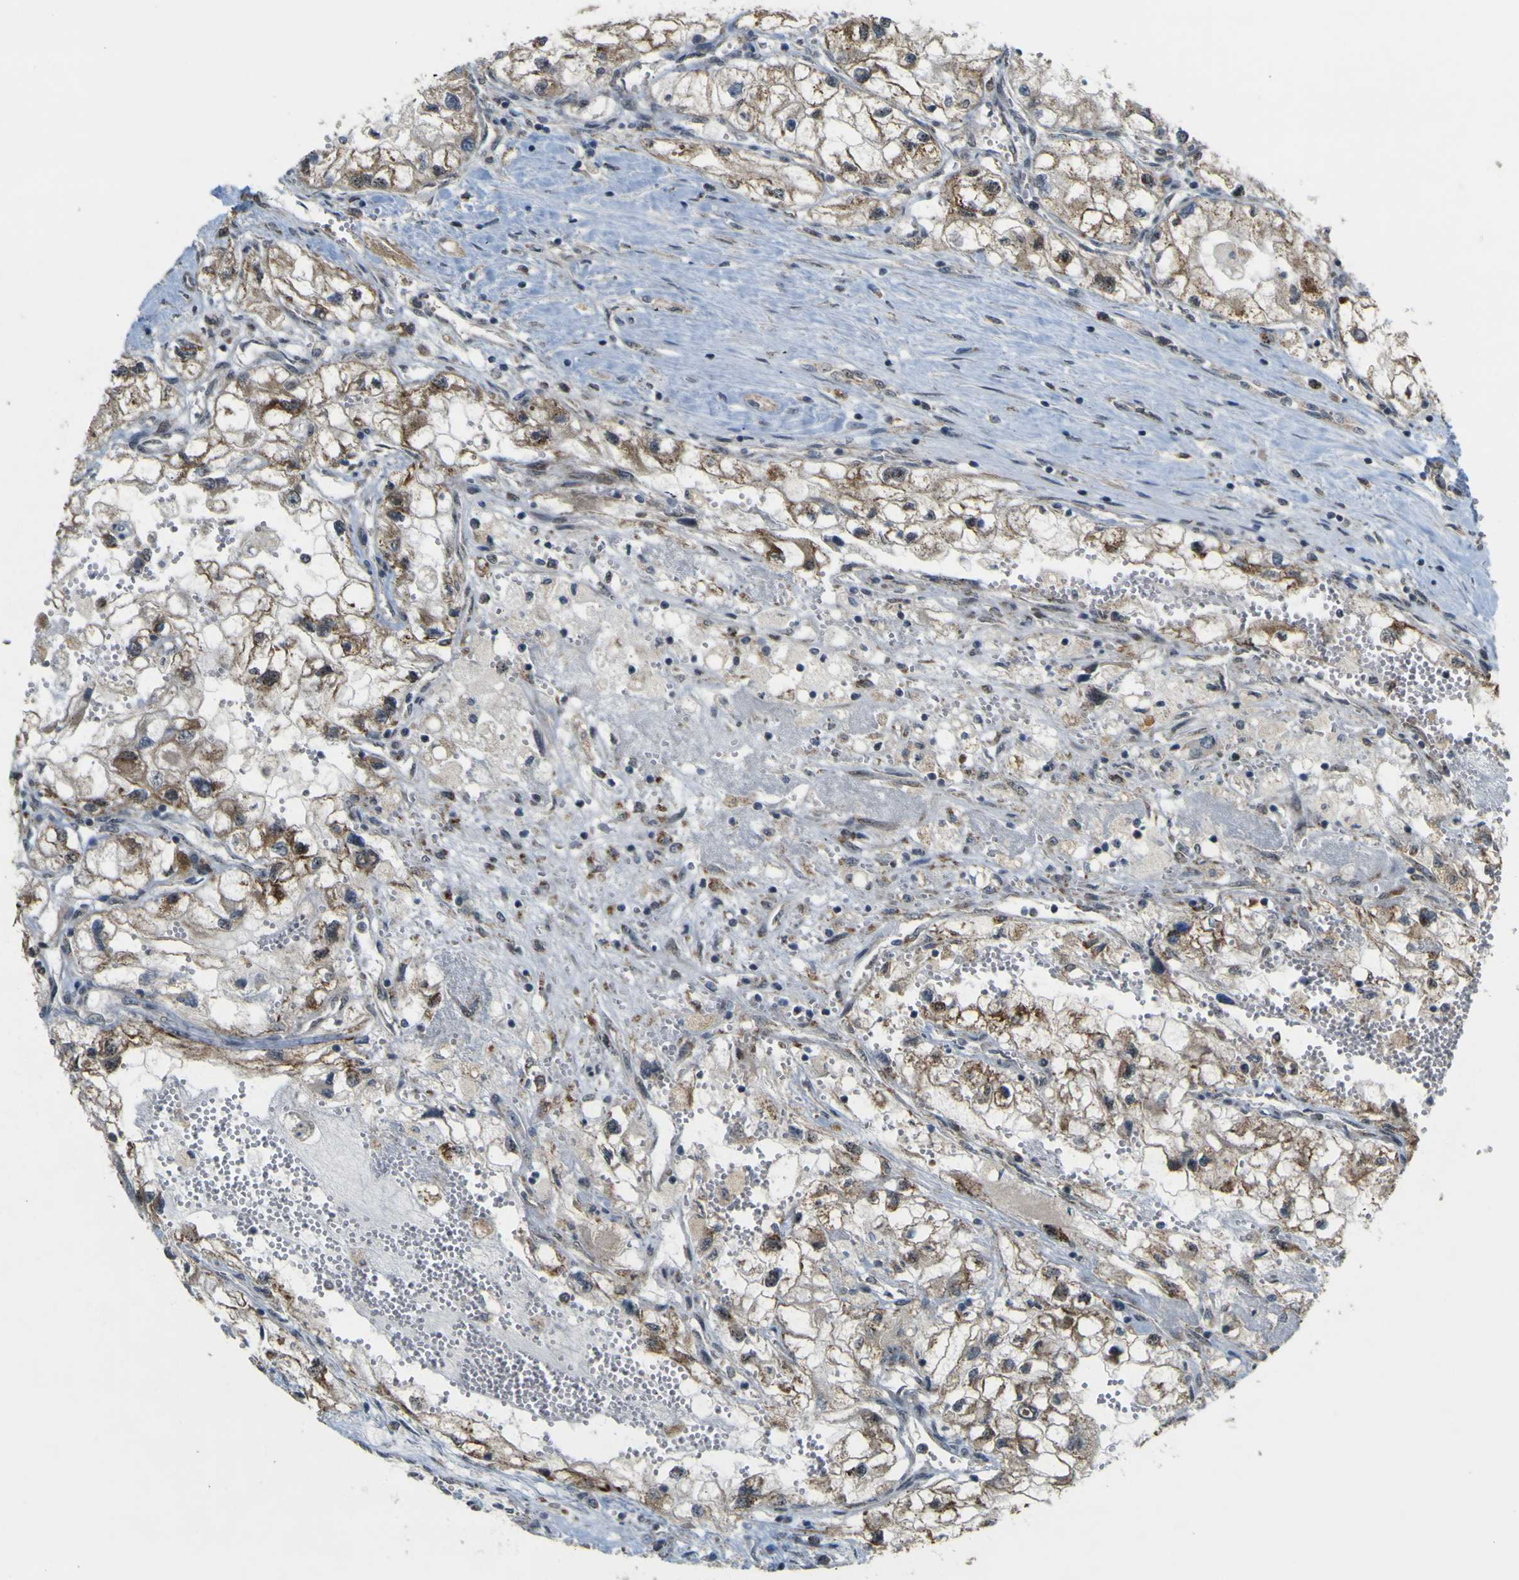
{"staining": {"intensity": "moderate", "quantity": ">75%", "location": "cytoplasmic/membranous,nuclear"}, "tissue": "renal cancer", "cell_type": "Tumor cells", "image_type": "cancer", "snomed": [{"axis": "morphology", "description": "Adenocarcinoma, NOS"}, {"axis": "topography", "description": "Kidney"}], "caption": "Protein staining reveals moderate cytoplasmic/membranous and nuclear staining in about >75% of tumor cells in adenocarcinoma (renal).", "gene": "ACBD5", "patient": {"sex": "female", "age": 70}}